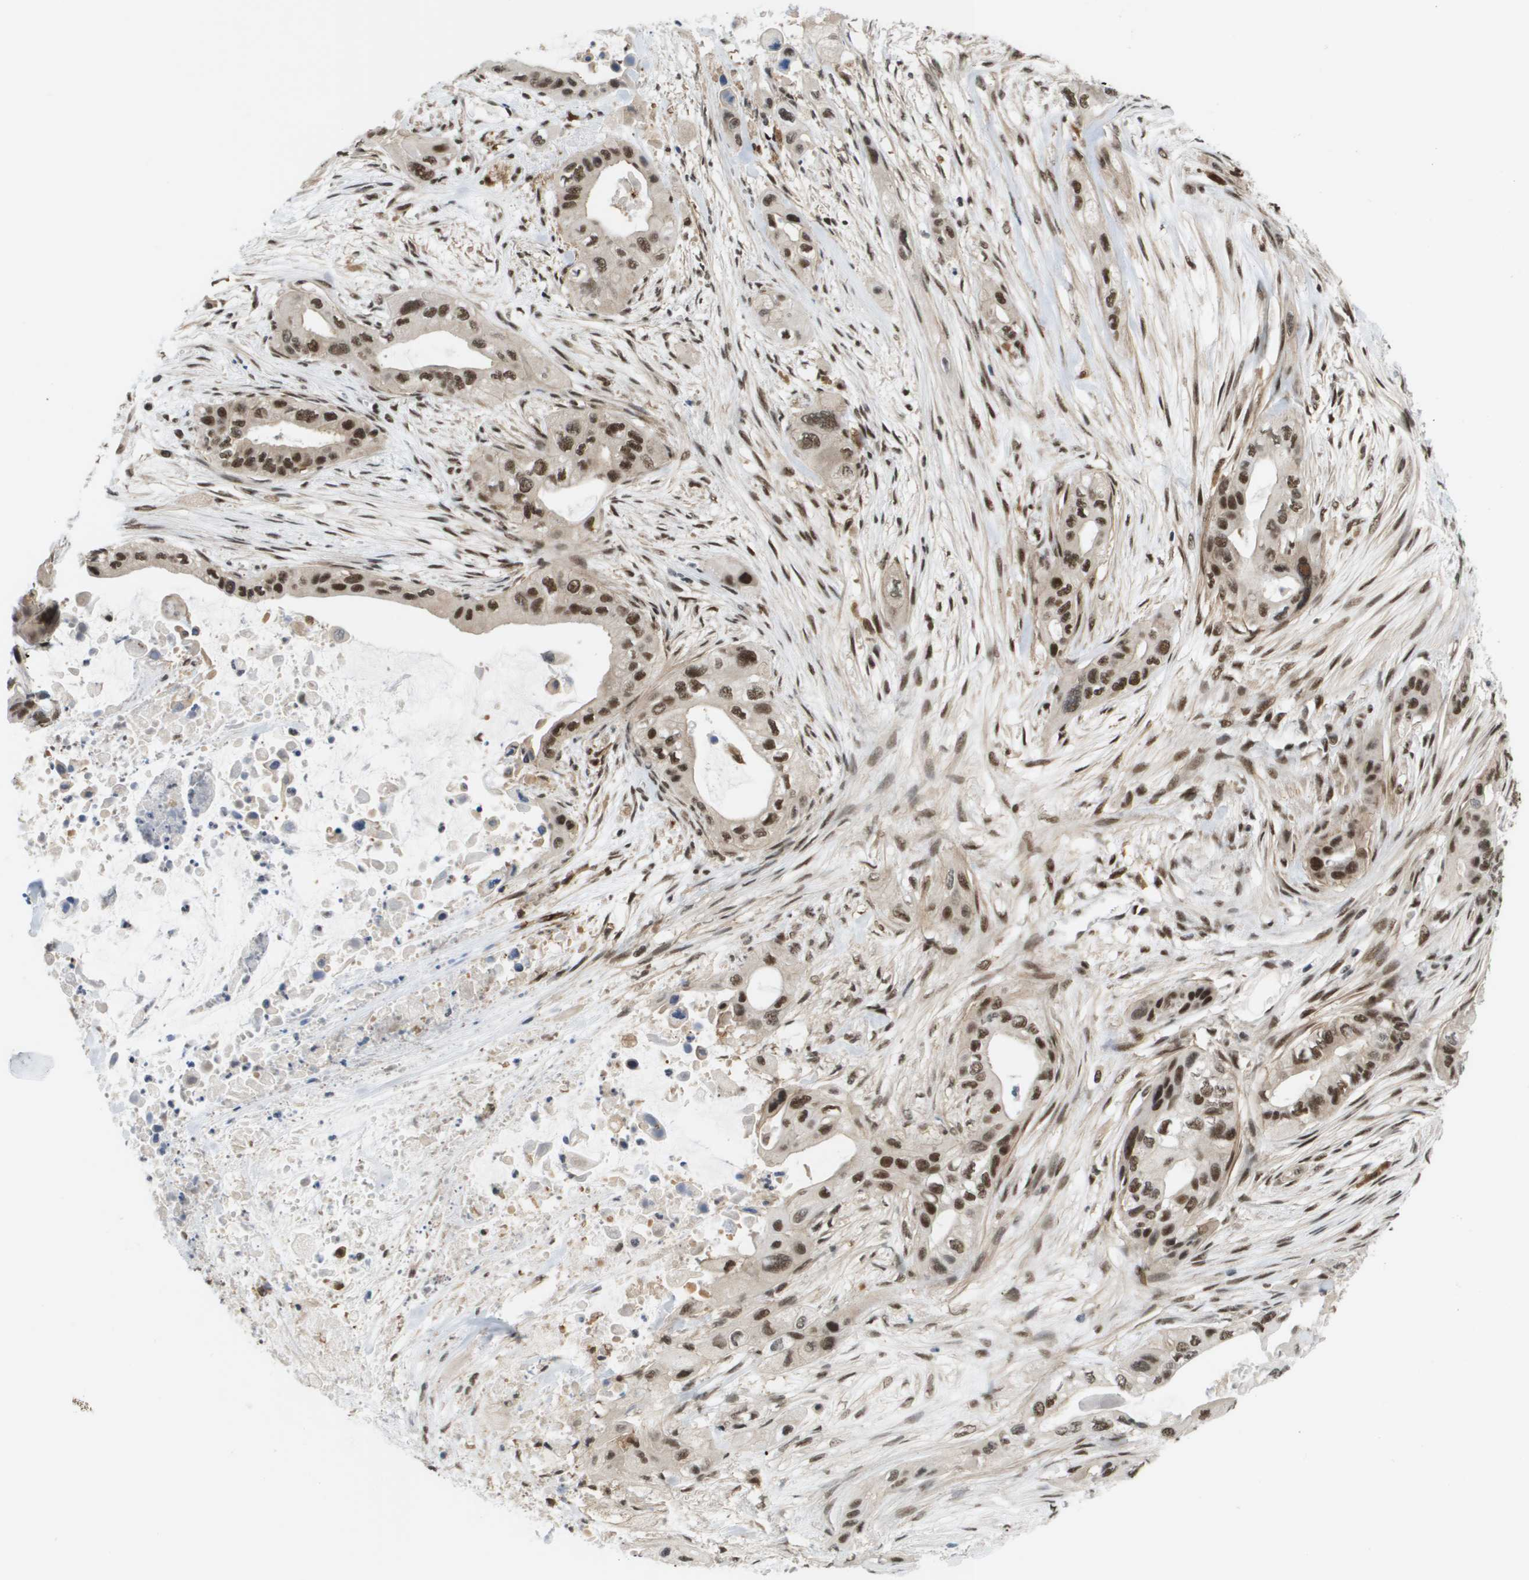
{"staining": {"intensity": "moderate", "quantity": ">75%", "location": "nuclear"}, "tissue": "pancreatic cancer", "cell_type": "Tumor cells", "image_type": "cancer", "snomed": [{"axis": "morphology", "description": "Adenocarcinoma, NOS"}, {"axis": "topography", "description": "Pancreas"}], "caption": "A medium amount of moderate nuclear expression is identified in approximately >75% of tumor cells in pancreatic adenocarcinoma tissue.", "gene": "PRCC", "patient": {"sex": "male", "age": 73}}